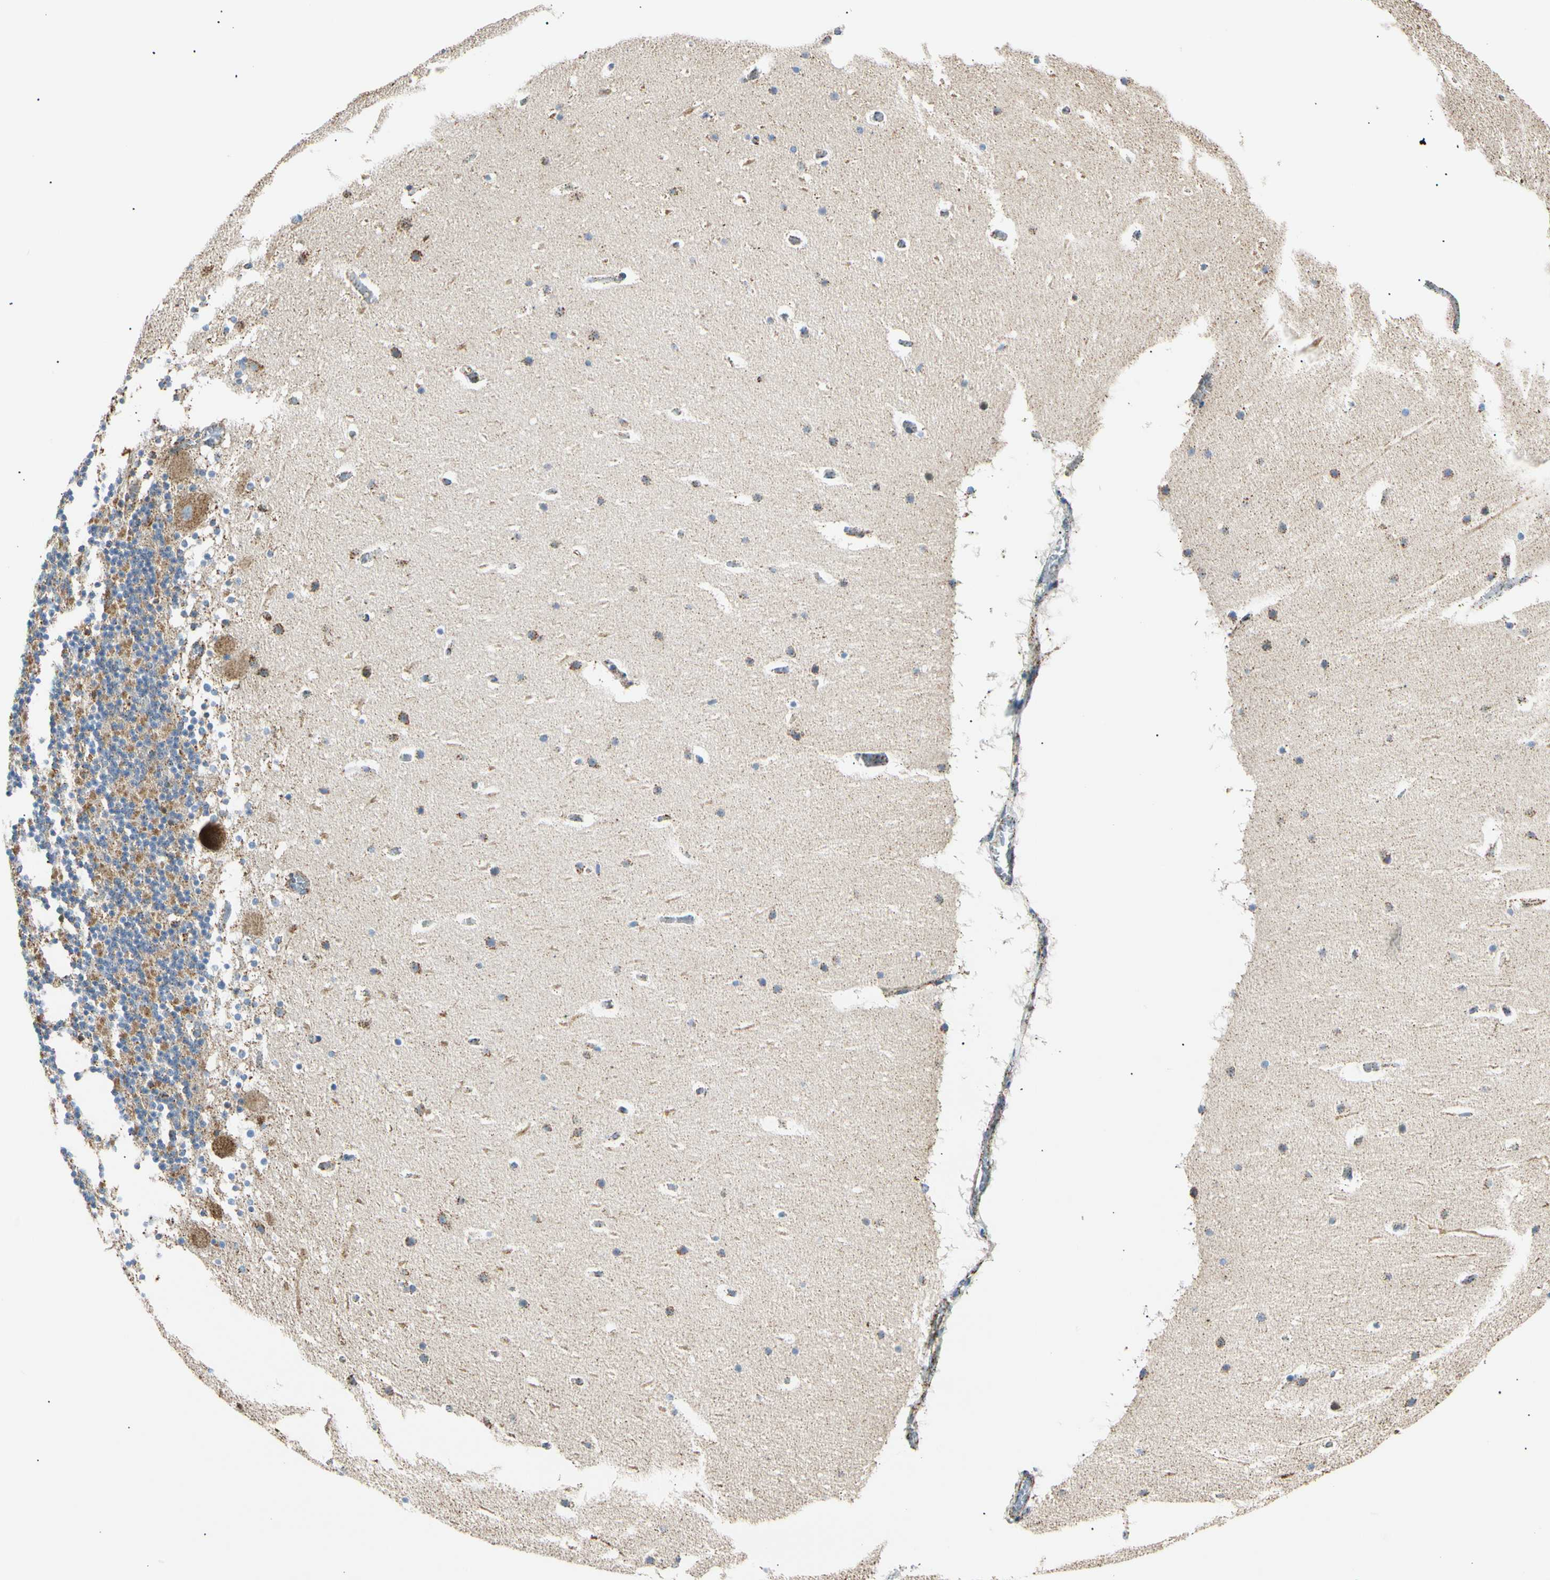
{"staining": {"intensity": "moderate", "quantity": "25%-75%", "location": "cytoplasmic/membranous"}, "tissue": "cerebellum", "cell_type": "Cells in granular layer", "image_type": "normal", "snomed": [{"axis": "morphology", "description": "Normal tissue, NOS"}, {"axis": "topography", "description": "Cerebellum"}], "caption": "The histopathology image displays immunohistochemical staining of unremarkable cerebellum. There is moderate cytoplasmic/membranous positivity is present in about 25%-75% of cells in granular layer.", "gene": "ACAT1", "patient": {"sex": "male", "age": 45}}